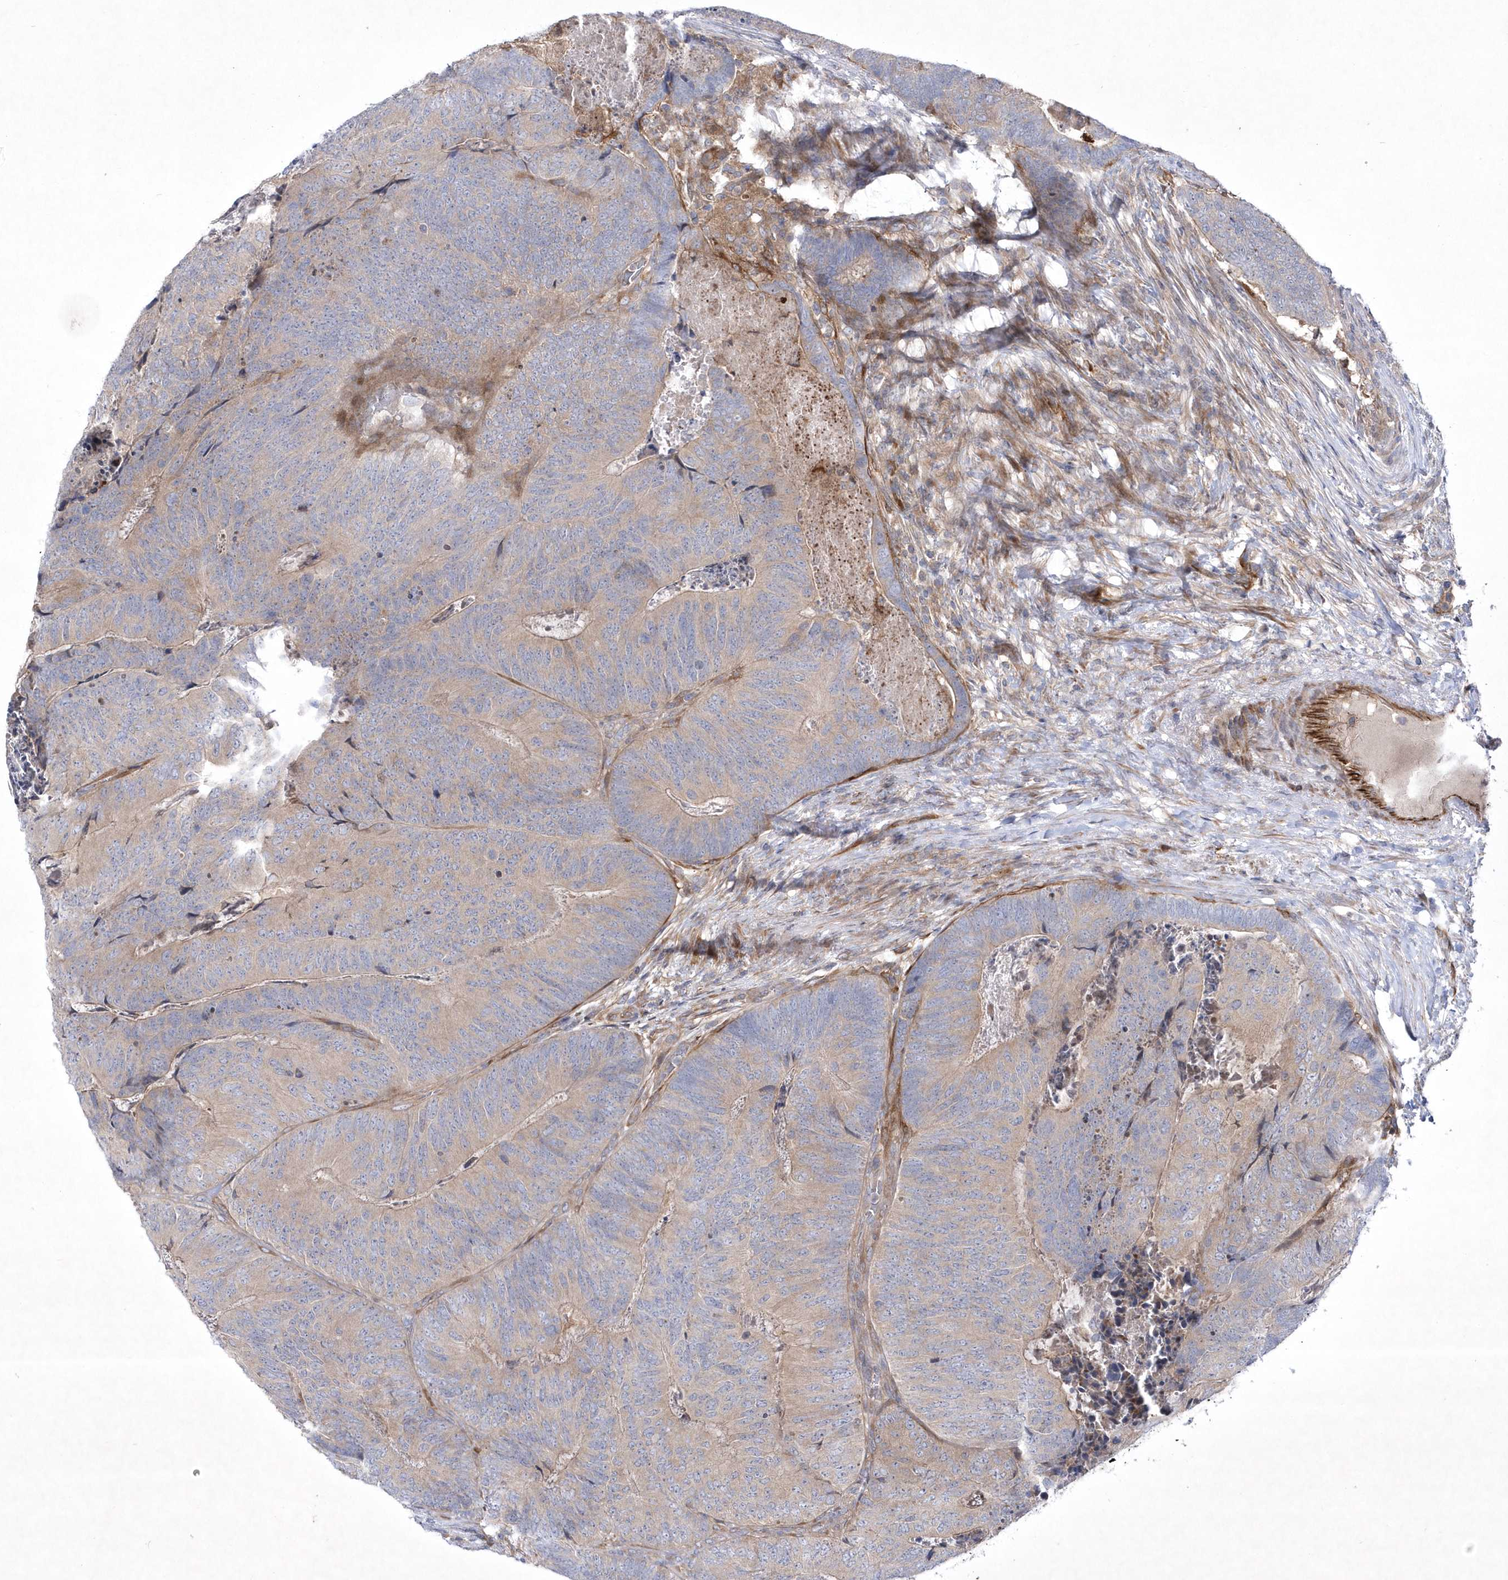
{"staining": {"intensity": "weak", "quantity": "25%-75%", "location": "cytoplasmic/membranous"}, "tissue": "colorectal cancer", "cell_type": "Tumor cells", "image_type": "cancer", "snomed": [{"axis": "morphology", "description": "Adenocarcinoma, NOS"}, {"axis": "topography", "description": "Colon"}], "caption": "Weak cytoplasmic/membranous protein positivity is present in approximately 25%-75% of tumor cells in colorectal cancer (adenocarcinoma).", "gene": "DSPP", "patient": {"sex": "female", "age": 67}}